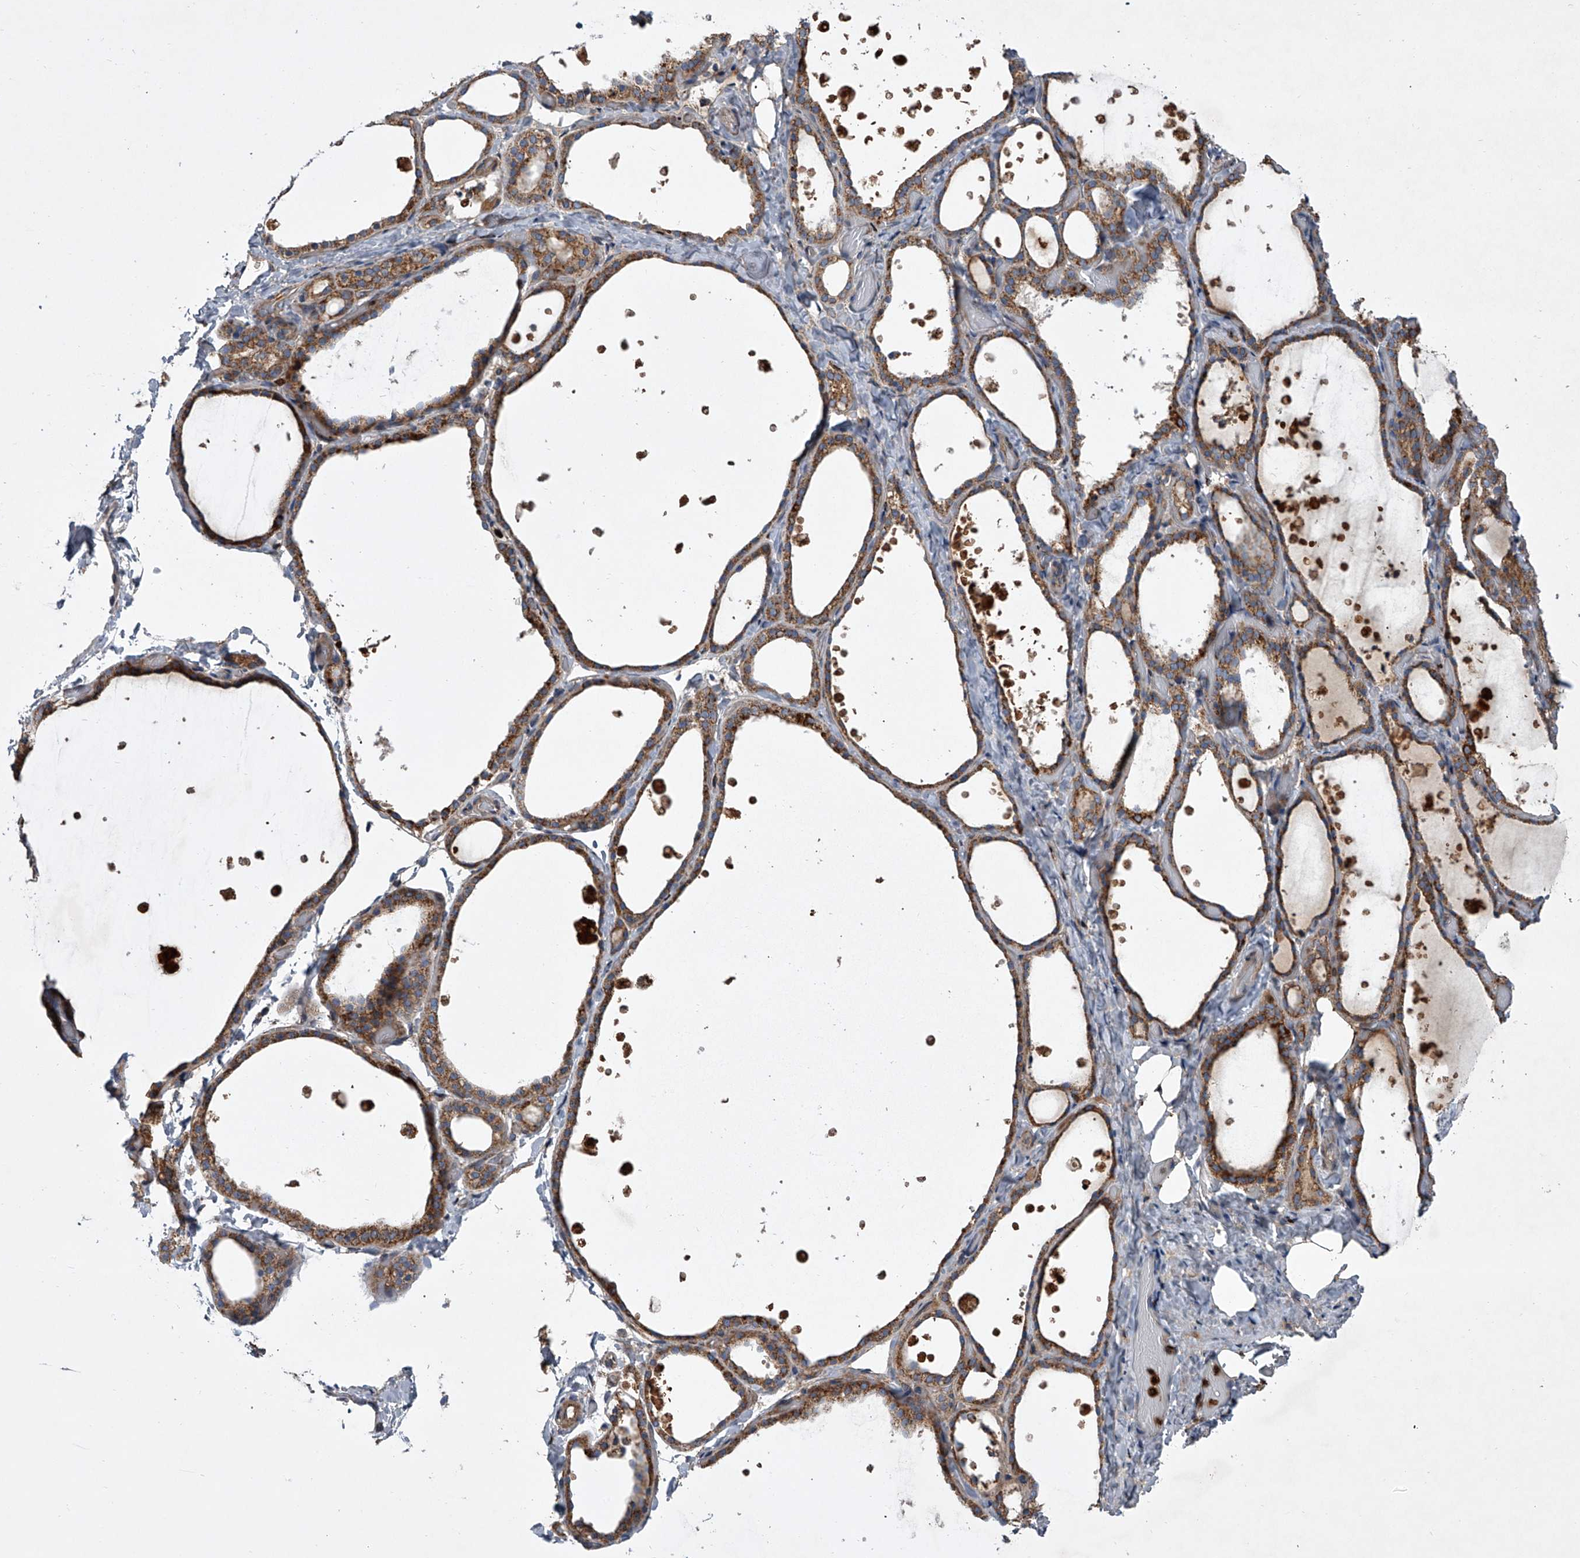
{"staining": {"intensity": "moderate", "quantity": ">75%", "location": "cytoplasmic/membranous"}, "tissue": "thyroid gland", "cell_type": "Glandular cells", "image_type": "normal", "snomed": [{"axis": "morphology", "description": "Normal tissue, NOS"}, {"axis": "topography", "description": "Thyroid gland"}], "caption": "Glandular cells exhibit medium levels of moderate cytoplasmic/membranous positivity in about >75% of cells in benign human thyroid gland. (brown staining indicates protein expression, while blue staining denotes nuclei).", "gene": "STRADA", "patient": {"sex": "female", "age": 44}}